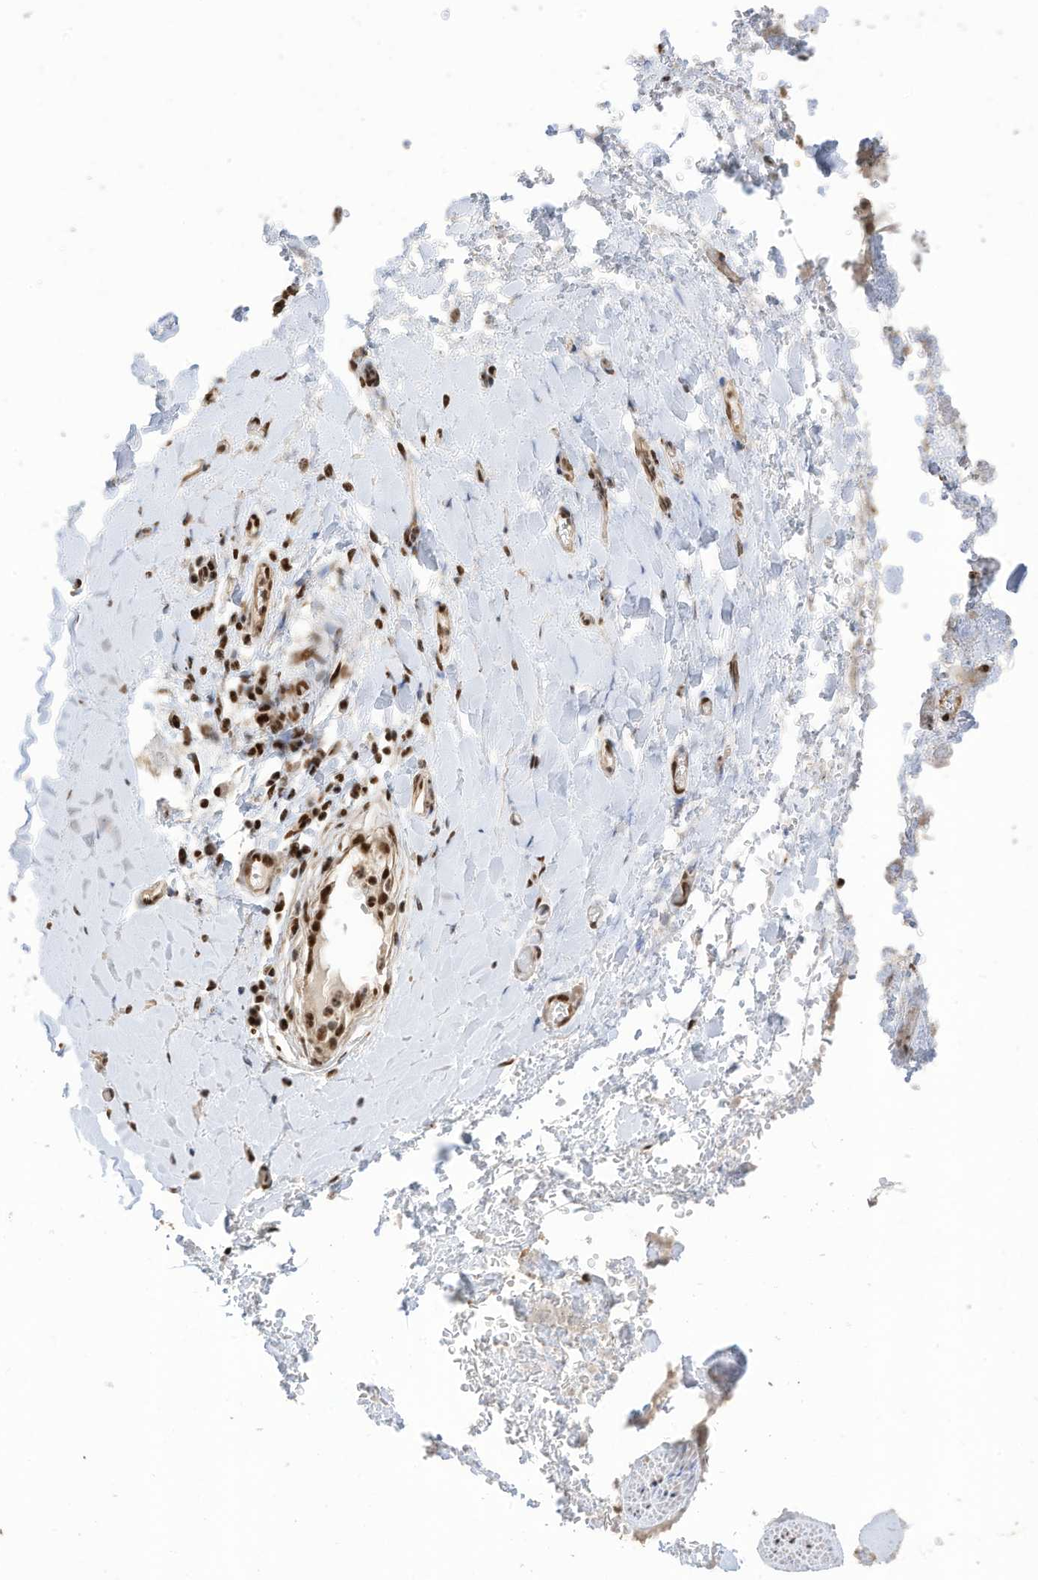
{"staining": {"intensity": "strong", "quantity": ">75%", "location": "nuclear"}, "tissue": "soft tissue", "cell_type": "Fibroblasts", "image_type": "normal", "snomed": [{"axis": "morphology", "description": "Normal tissue, NOS"}, {"axis": "morphology", "description": "Adenocarcinoma, NOS"}, {"axis": "topography", "description": "Stomach, upper"}, {"axis": "topography", "description": "Peripheral nerve tissue"}], "caption": "IHC photomicrograph of unremarkable soft tissue: soft tissue stained using IHC demonstrates high levels of strong protein expression localized specifically in the nuclear of fibroblasts, appearing as a nuclear brown color.", "gene": "SF3A3", "patient": {"sex": "male", "age": 62}}